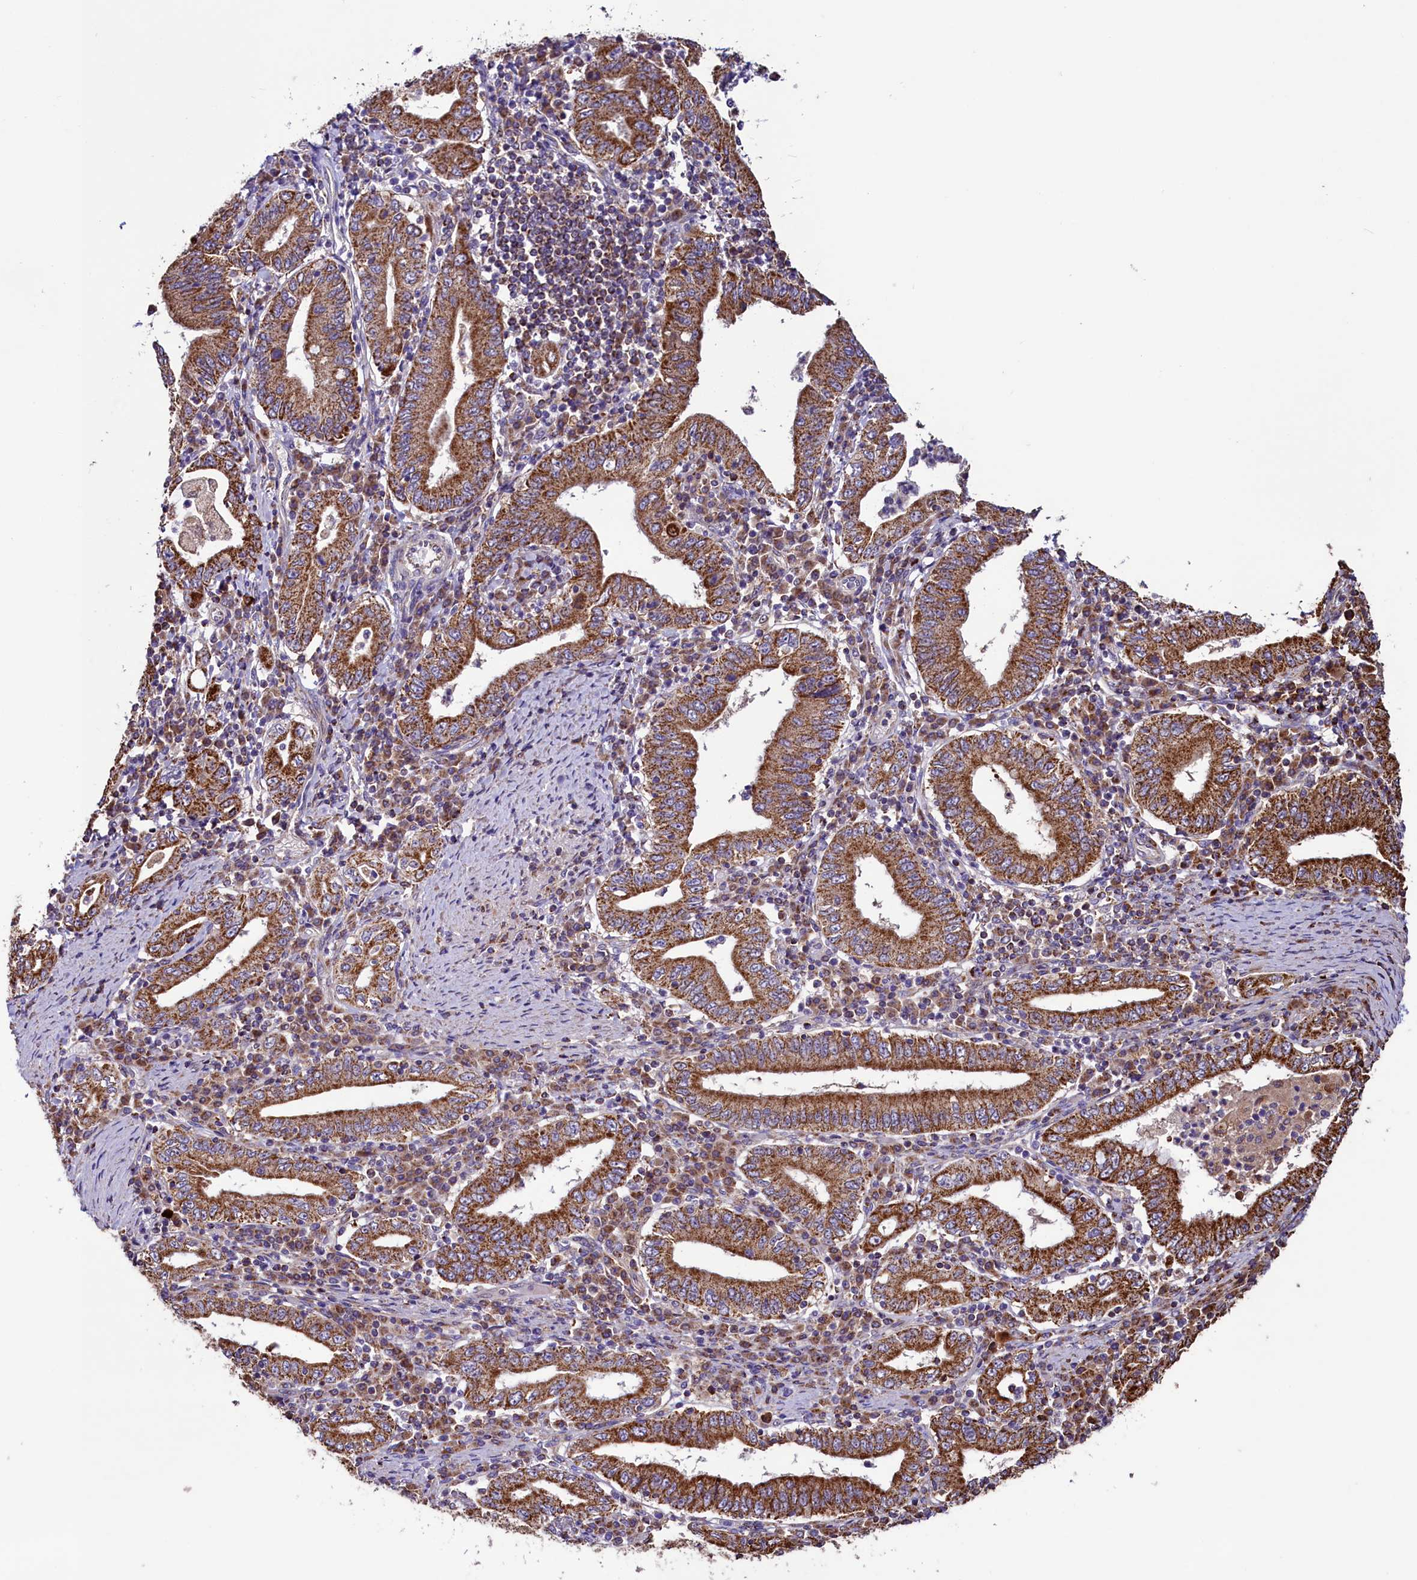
{"staining": {"intensity": "strong", "quantity": ">75%", "location": "cytoplasmic/membranous"}, "tissue": "stomach cancer", "cell_type": "Tumor cells", "image_type": "cancer", "snomed": [{"axis": "morphology", "description": "Normal tissue, NOS"}, {"axis": "morphology", "description": "Adenocarcinoma, NOS"}, {"axis": "topography", "description": "Esophagus"}, {"axis": "topography", "description": "Stomach, upper"}, {"axis": "topography", "description": "Peripheral nerve tissue"}], "caption": "Immunohistochemistry (IHC) of human stomach cancer (adenocarcinoma) reveals high levels of strong cytoplasmic/membranous positivity in approximately >75% of tumor cells.", "gene": "STARD5", "patient": {"sex": "male", "age": 62}}